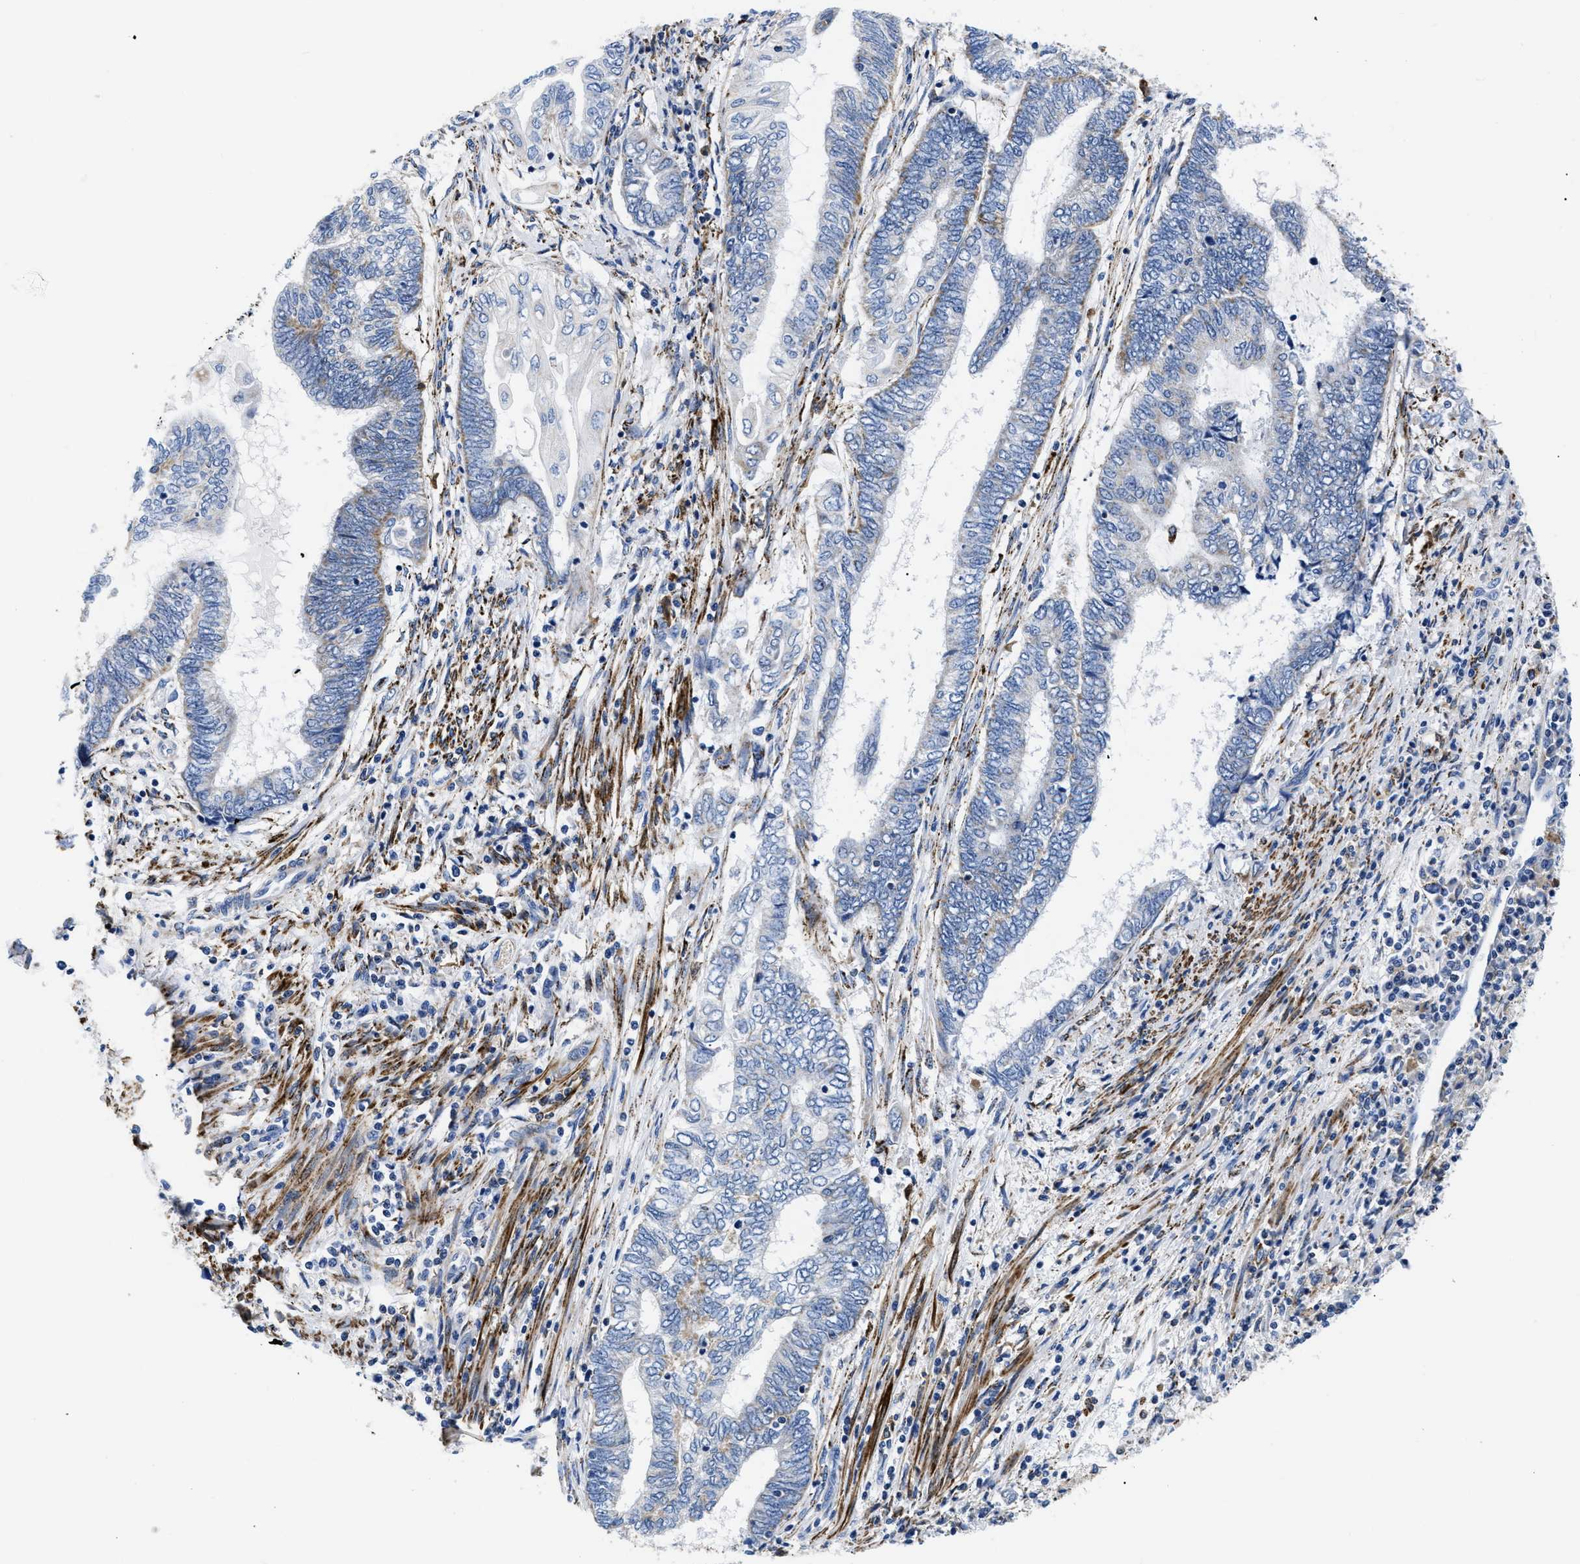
{"staining": {"intensity": "negative", "quantity": "none", "location": "none"}, "tissue": "endometrial cancer", "cell_type": "Tumor cells", "image_type": "cancer", "snomed": [{"axis": "morphology", "description": "Adenocarcinoma, NOS"}, {"axis": "topography", "description": "Uterus"}, {"axis": "topography", "description": "Endometrium"}], "caption": "Endometrial cancer (adenocarcinoma) stained for a protein using immunohistochemistry displays no expression tumor cells.", "gene": "GPR149", "patient": {"sex": "female", "age": 70}}